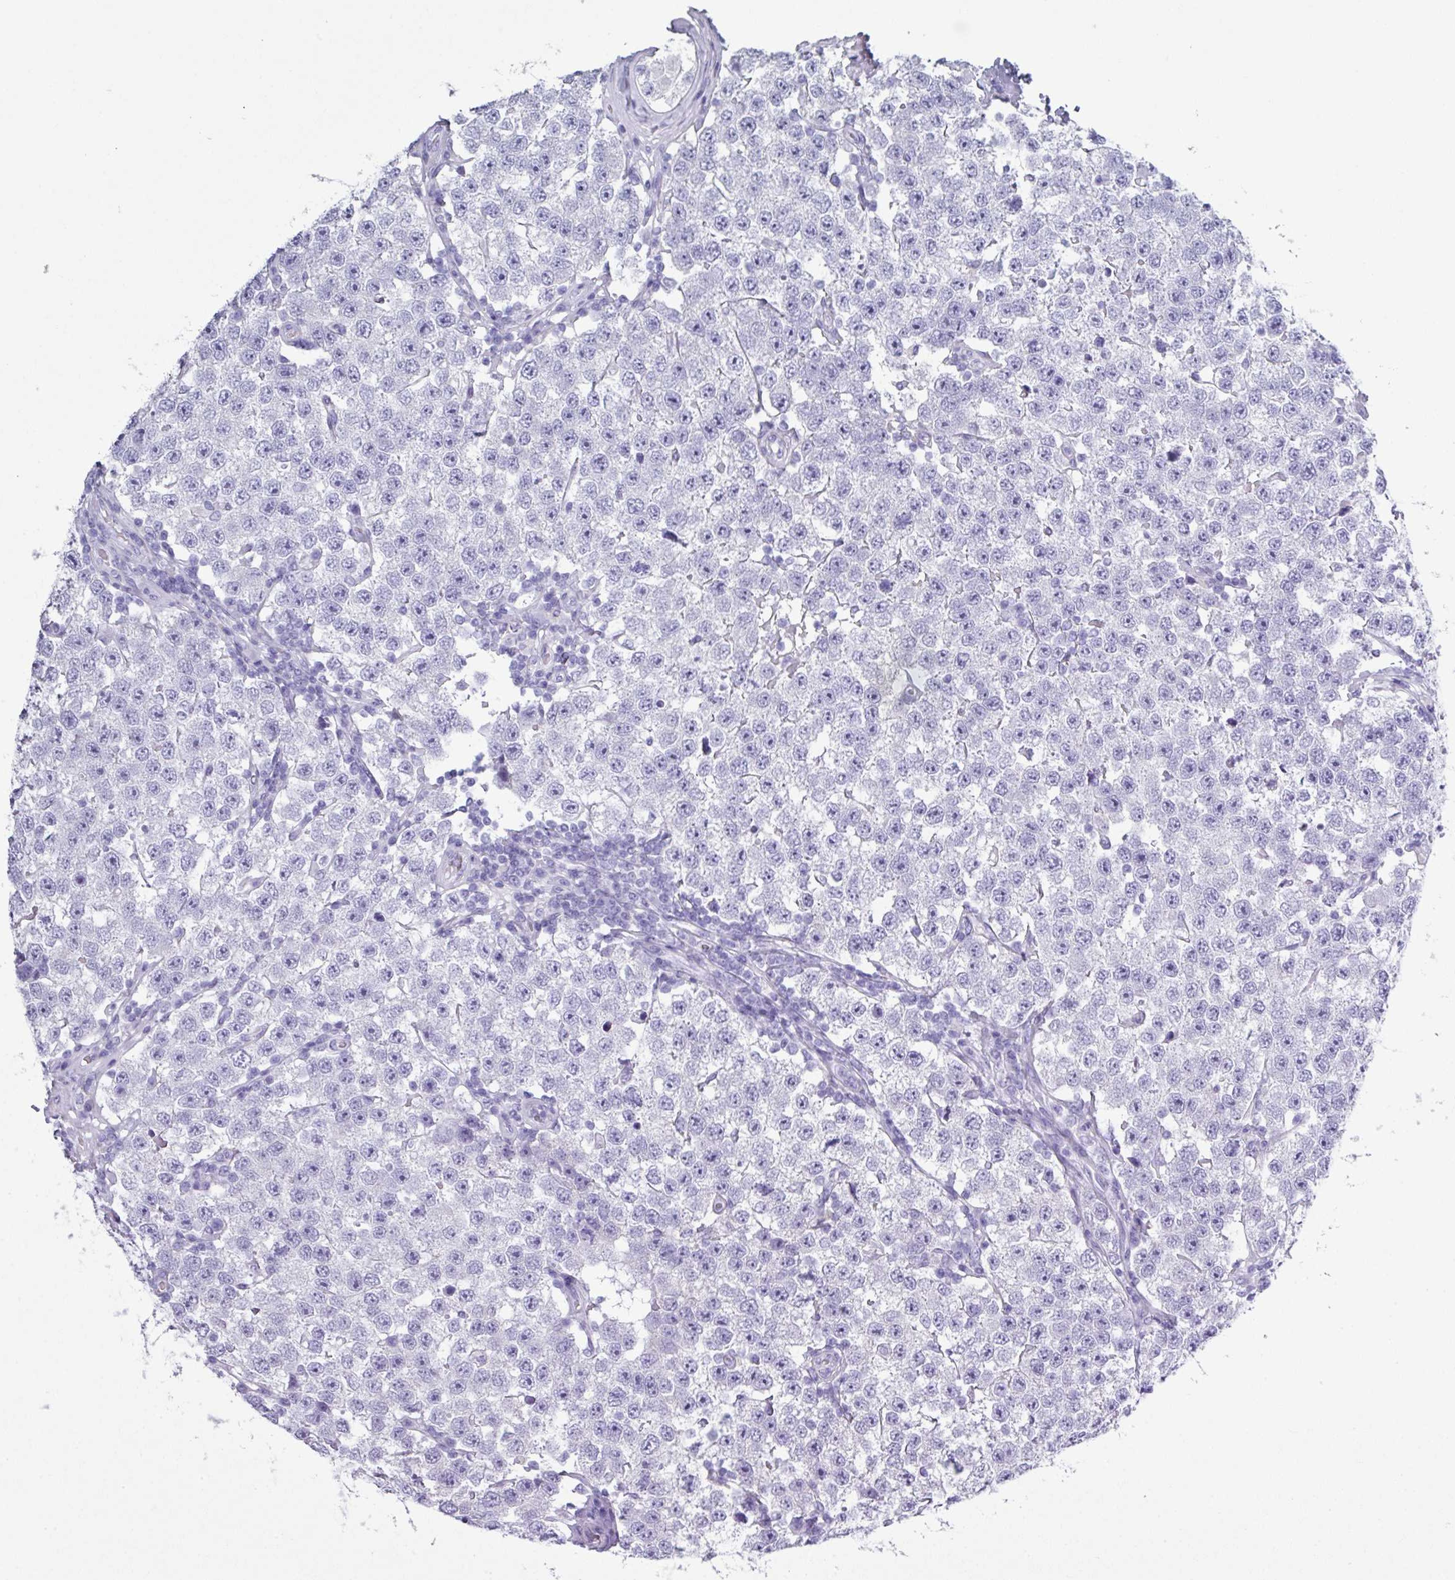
{"staining": {"intensity": "negative", "quantity": "none", "location": "none"}, "tissue": "testis cancer", "cell_type": "Tumor cells", "image_type": "cancer", "snomed": [{"axis": "morphology", "description": "Seminoma, NOS"}, {"axis": "topography", "description": "Testis"}], "caption": "Immunohistochemistry of testis cancer exhibits no positivity in tumor cells.", "gene": "ABCC5", "patient": {"sex": "male", "age": 34}}